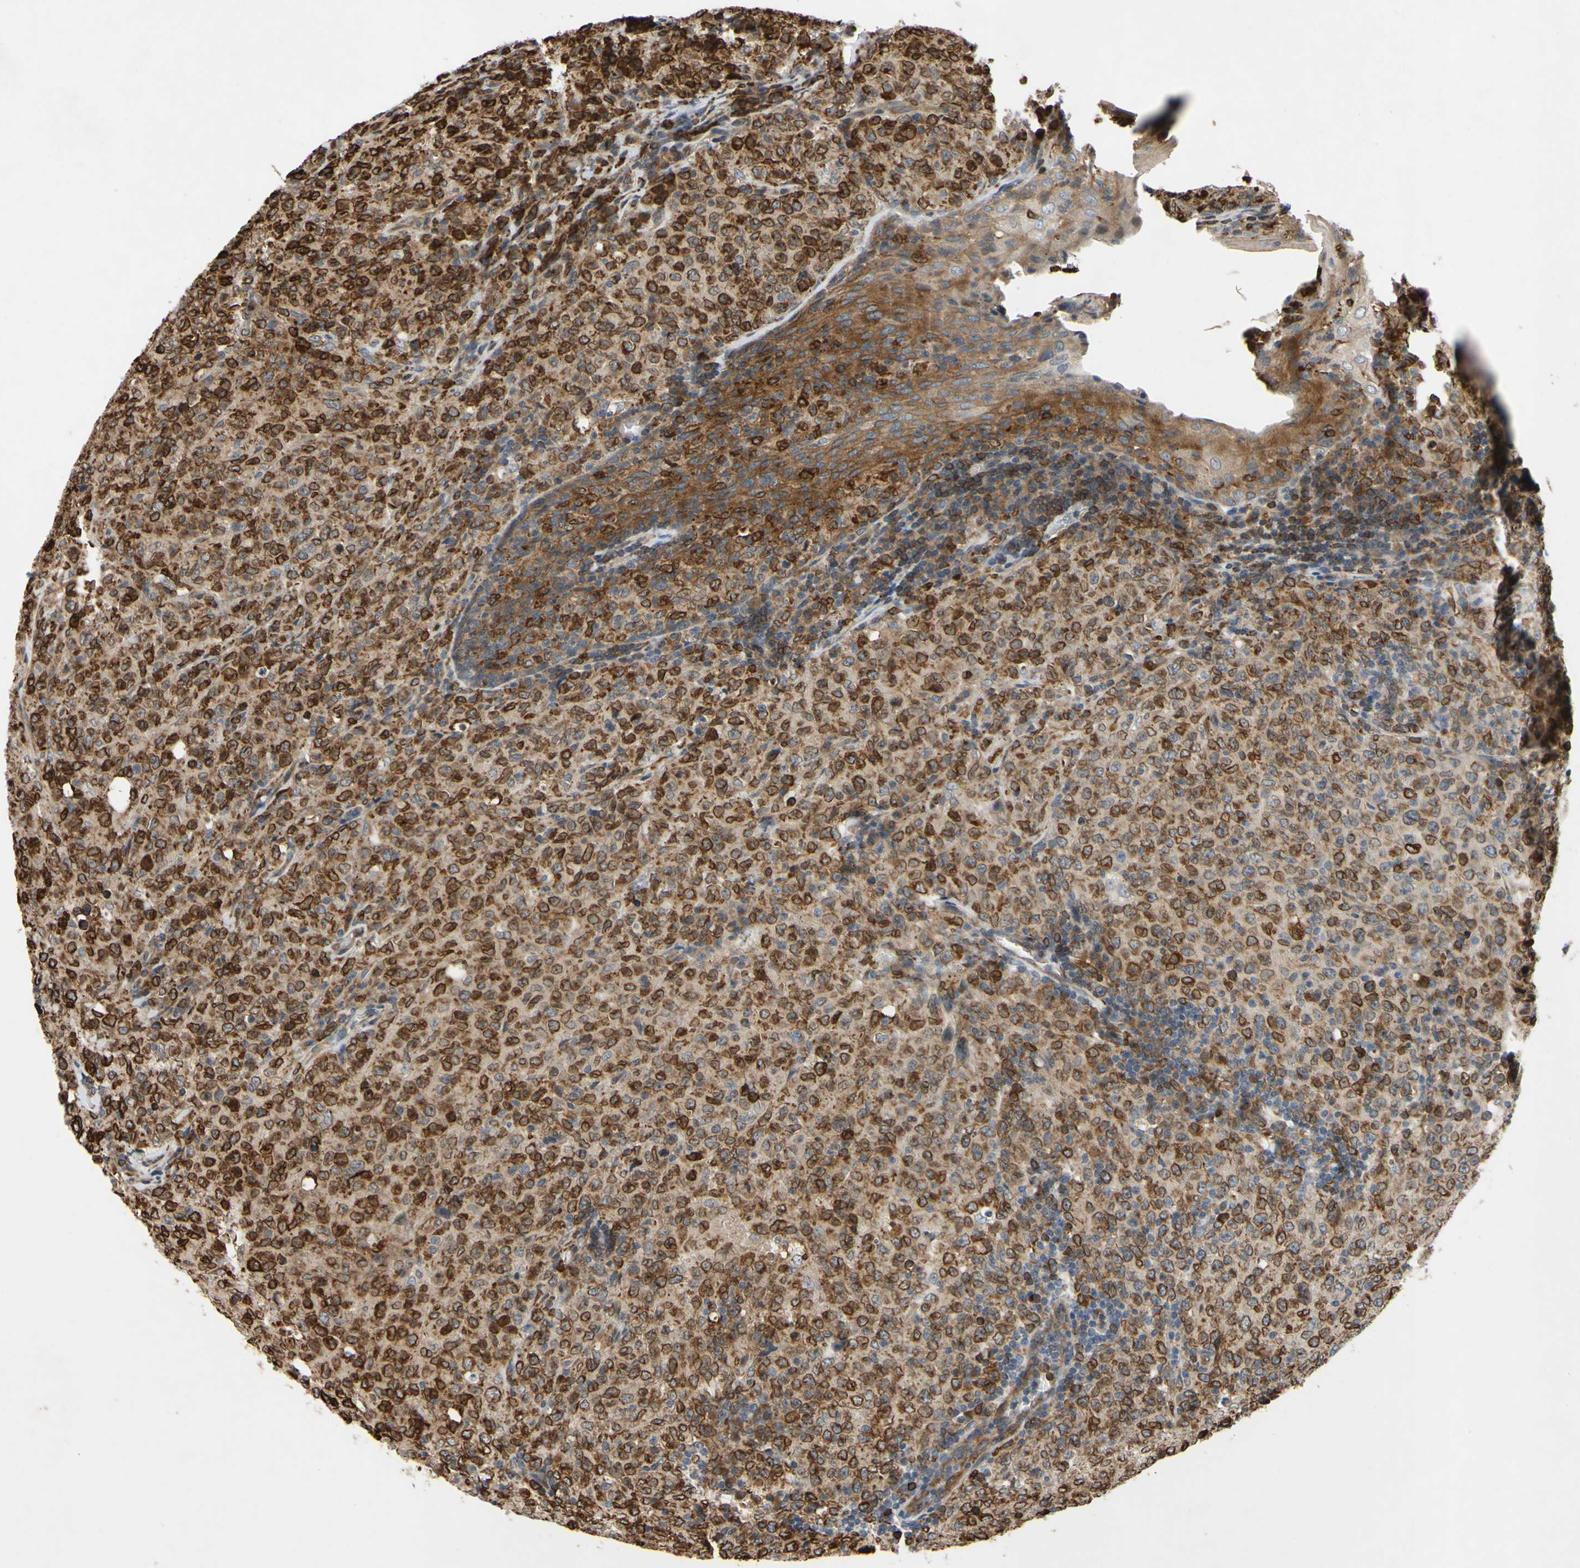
{"staining": {"intensity": "strong", "quantity": ">75%", "location": "cytoplasmic/membranous"}, "tissue": "lymphoma", "cell_type": "Tumor cells", "image_type": "cancer", "snomed": [{"axis": "morphology", "description": "Malignant lymphoma, non-Hodgkin's type, High grade"}, {"axis": "topography", "description": "Tonsil"}], "caption": "Immunohistochemistry histopathology image of human lymphoma stained for a protein (brown), which exhibits high levels of strong cytoplasmic/membranous expression in approximately >75% of tumor cells.", "gene": "PLXNA2", "patient": {"sex": "female", "age": 36}}